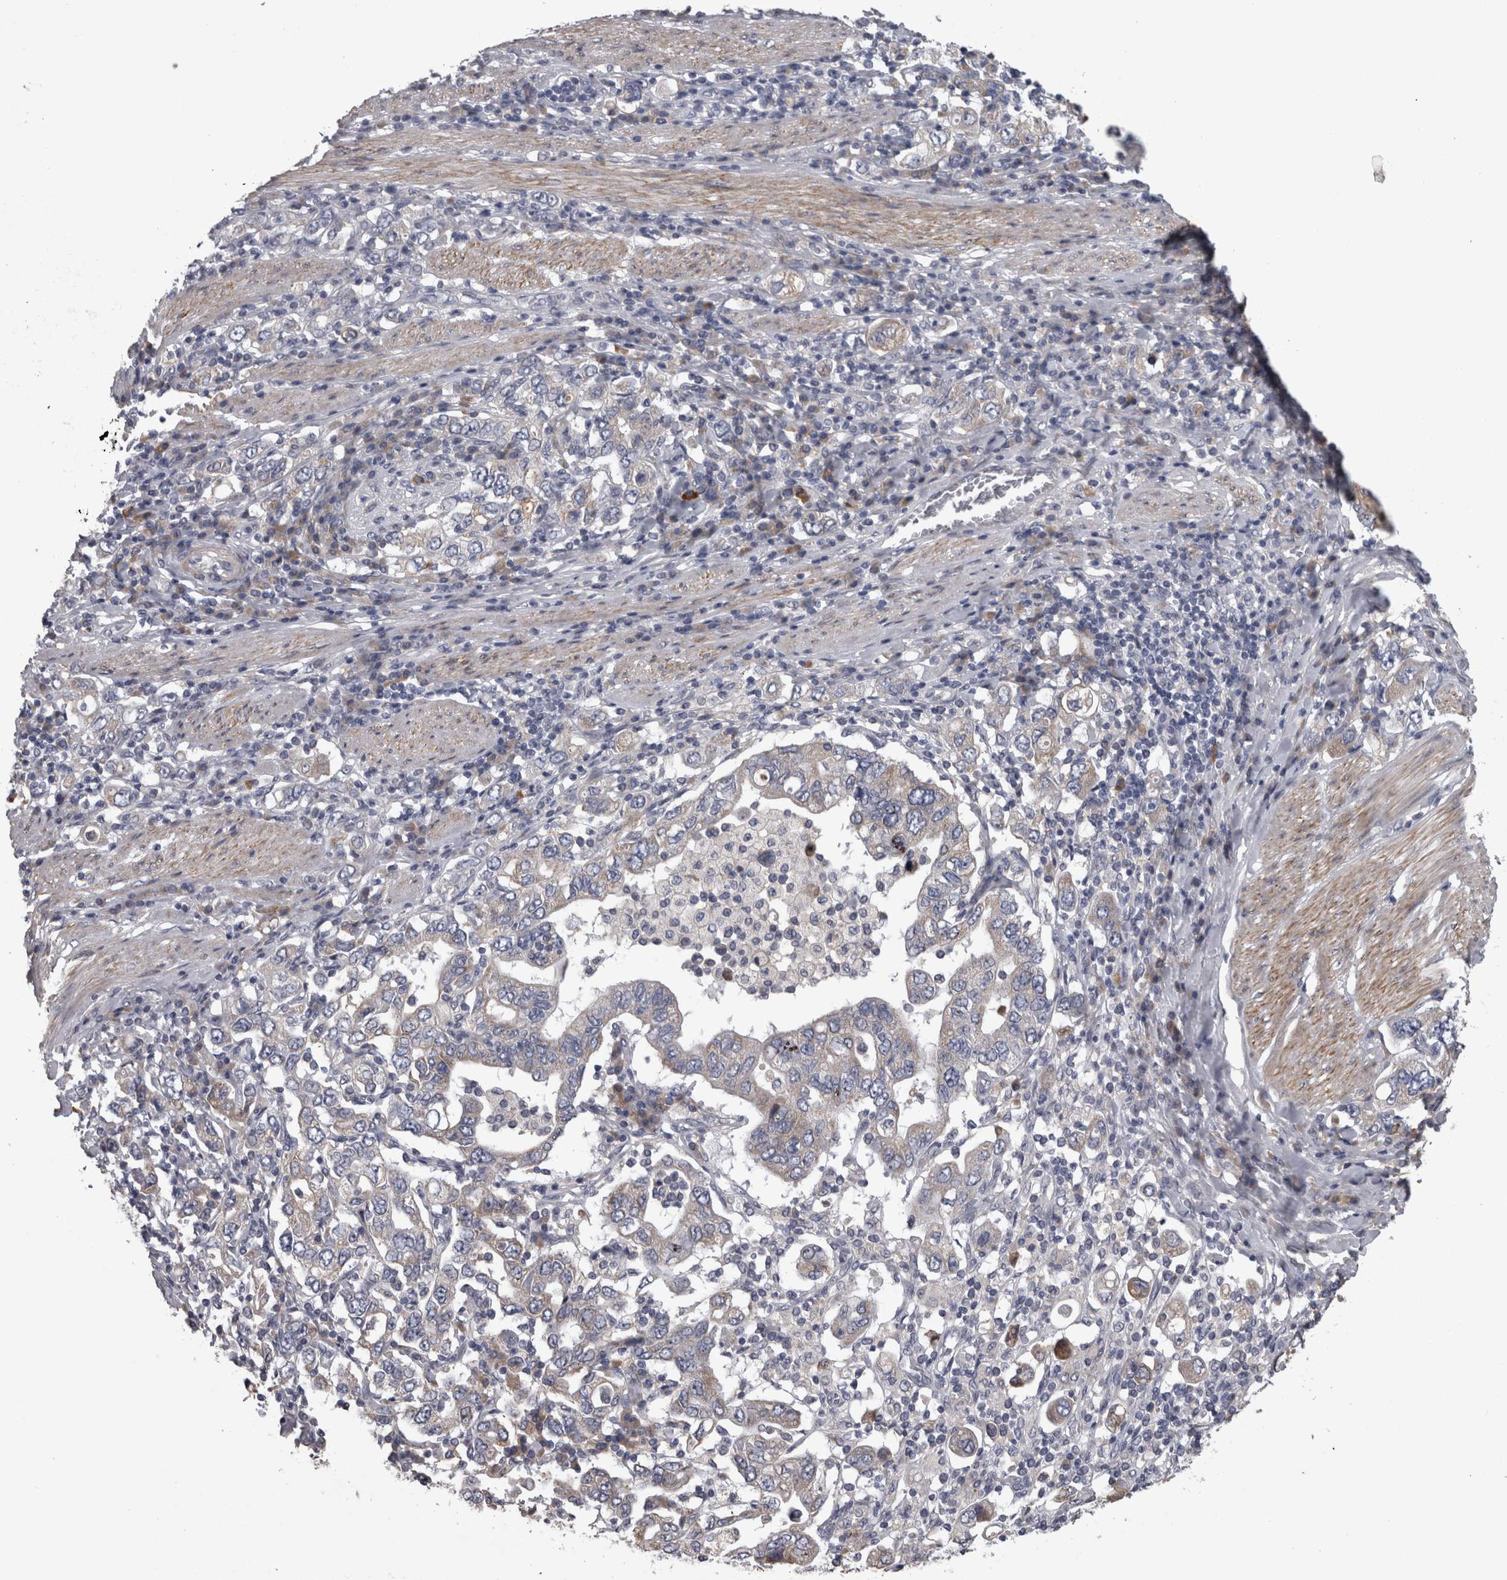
{"staining": {"intensity": "weak", "quantity": "<25%", "location": "cytoplasmic/membranous"}, "tissue": "stomach cancer", "cell_type": "Tumor cells", "image_type": "cancer", "snomed": [{"axis": "morphology", "description": "Adenocarcinoma, NOS"}, {"axis": "topography", "description": "Stomach, upper"}], "caption": "Immunohistochemistry photomicrograph of human stomach cancer (adenocarcinoma) stained for a protein (brown), which exhibits no positivity in tumor cells. (Brightfield microscopy of DAB (3,3'-diaminobenzidine) IHC at high magnification).", "gene": "DBT", "patient": {"sex": "male", "age": 62}}